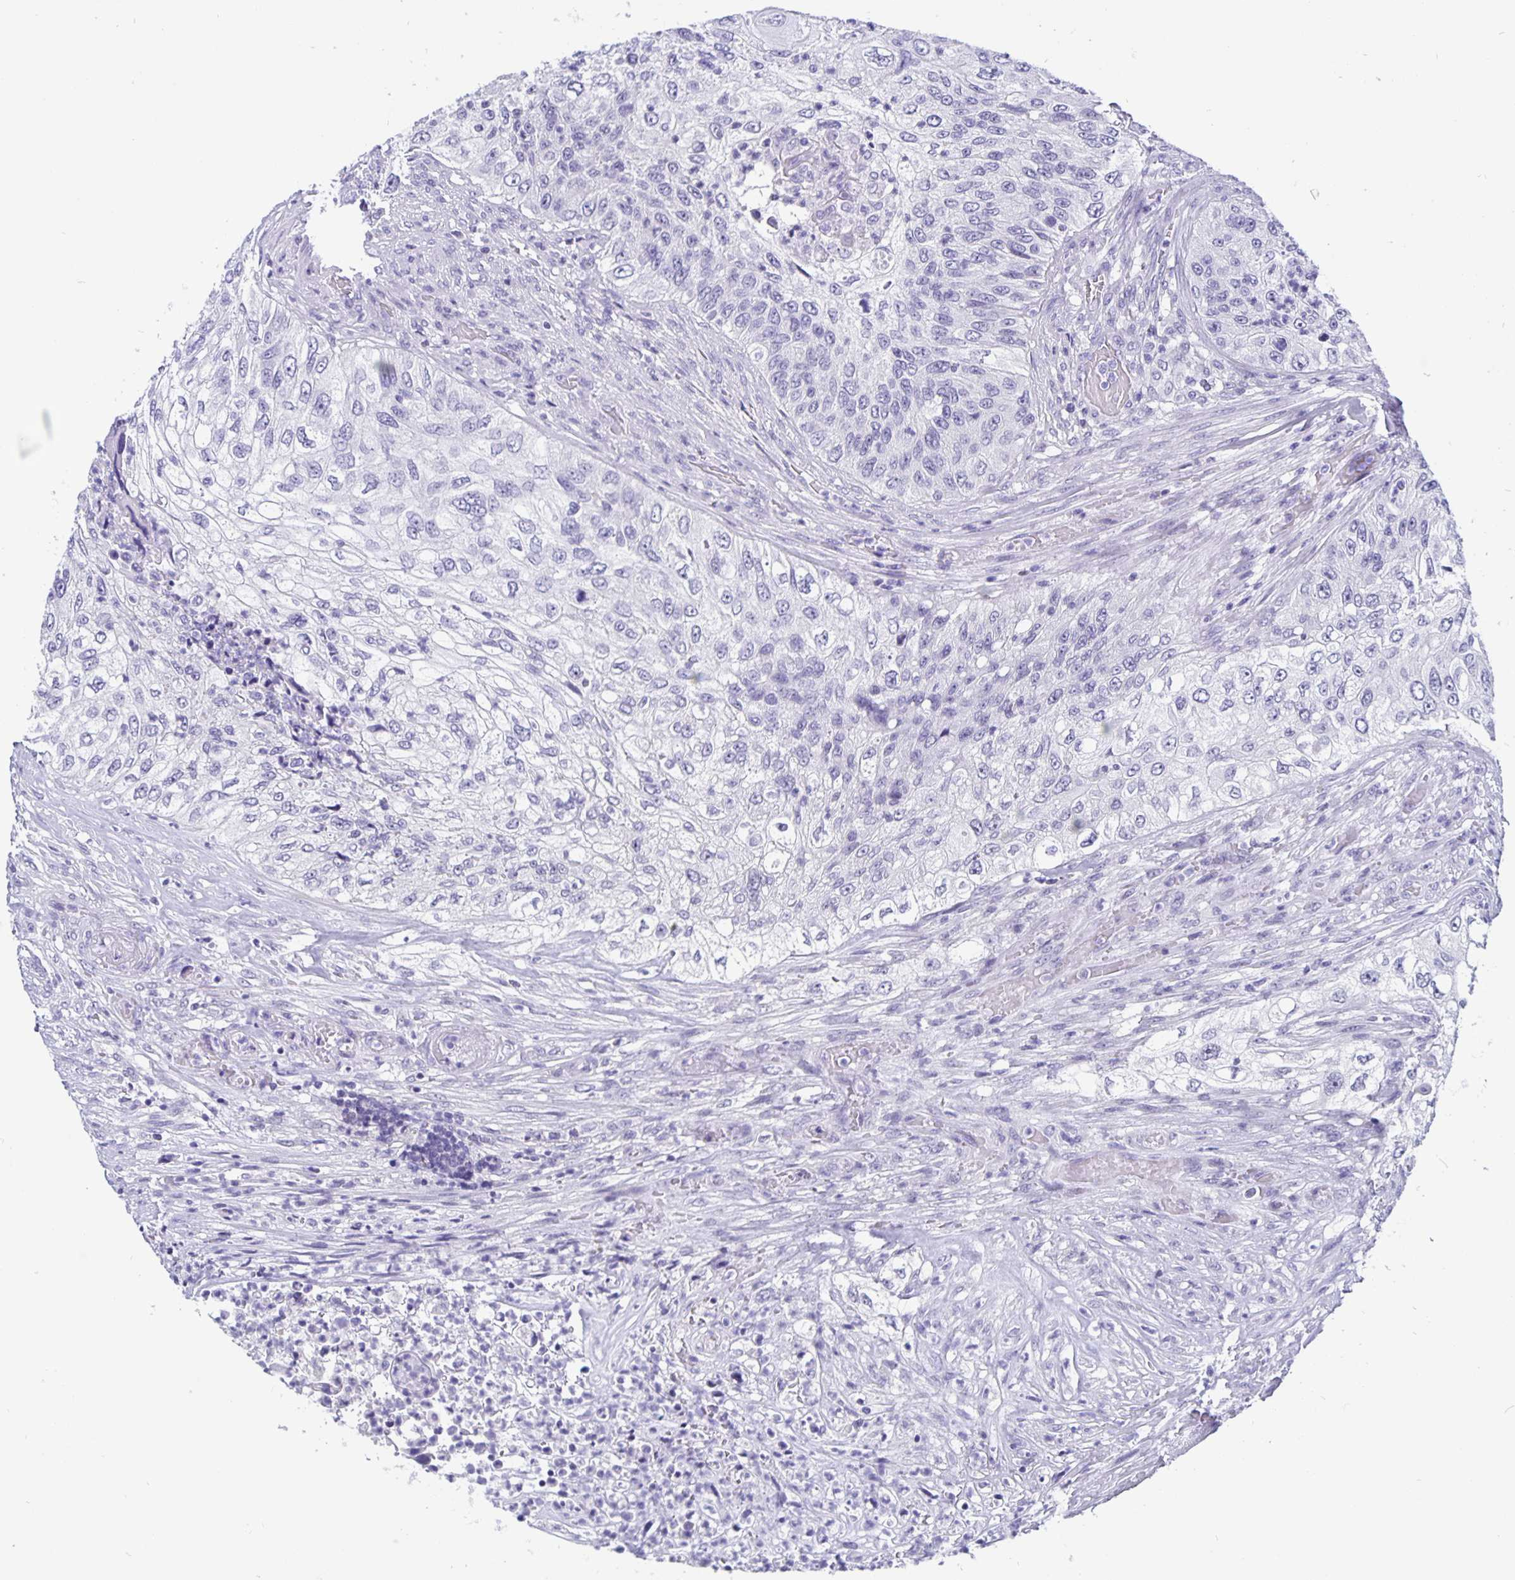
{"staining": {"intensity": "negative", "quantity": "none", "location": "none"}, "tissue": "urothelial cancer", "cell_type": "Tumor cells", "image_type": "cancer", "snomed": [{"axis": "morphology", "description": "Urothelial carcinoma, High grade"}, {"axis": "topography", "description": "Urinary bladder"}], "caption": "Immunohistochemical staining of human urothelial carcinoma (high-grade) reveals no significant positivity in tumor cells.", "gene": "ODF3B", "patient": {"sex": "female", "age": 60}}